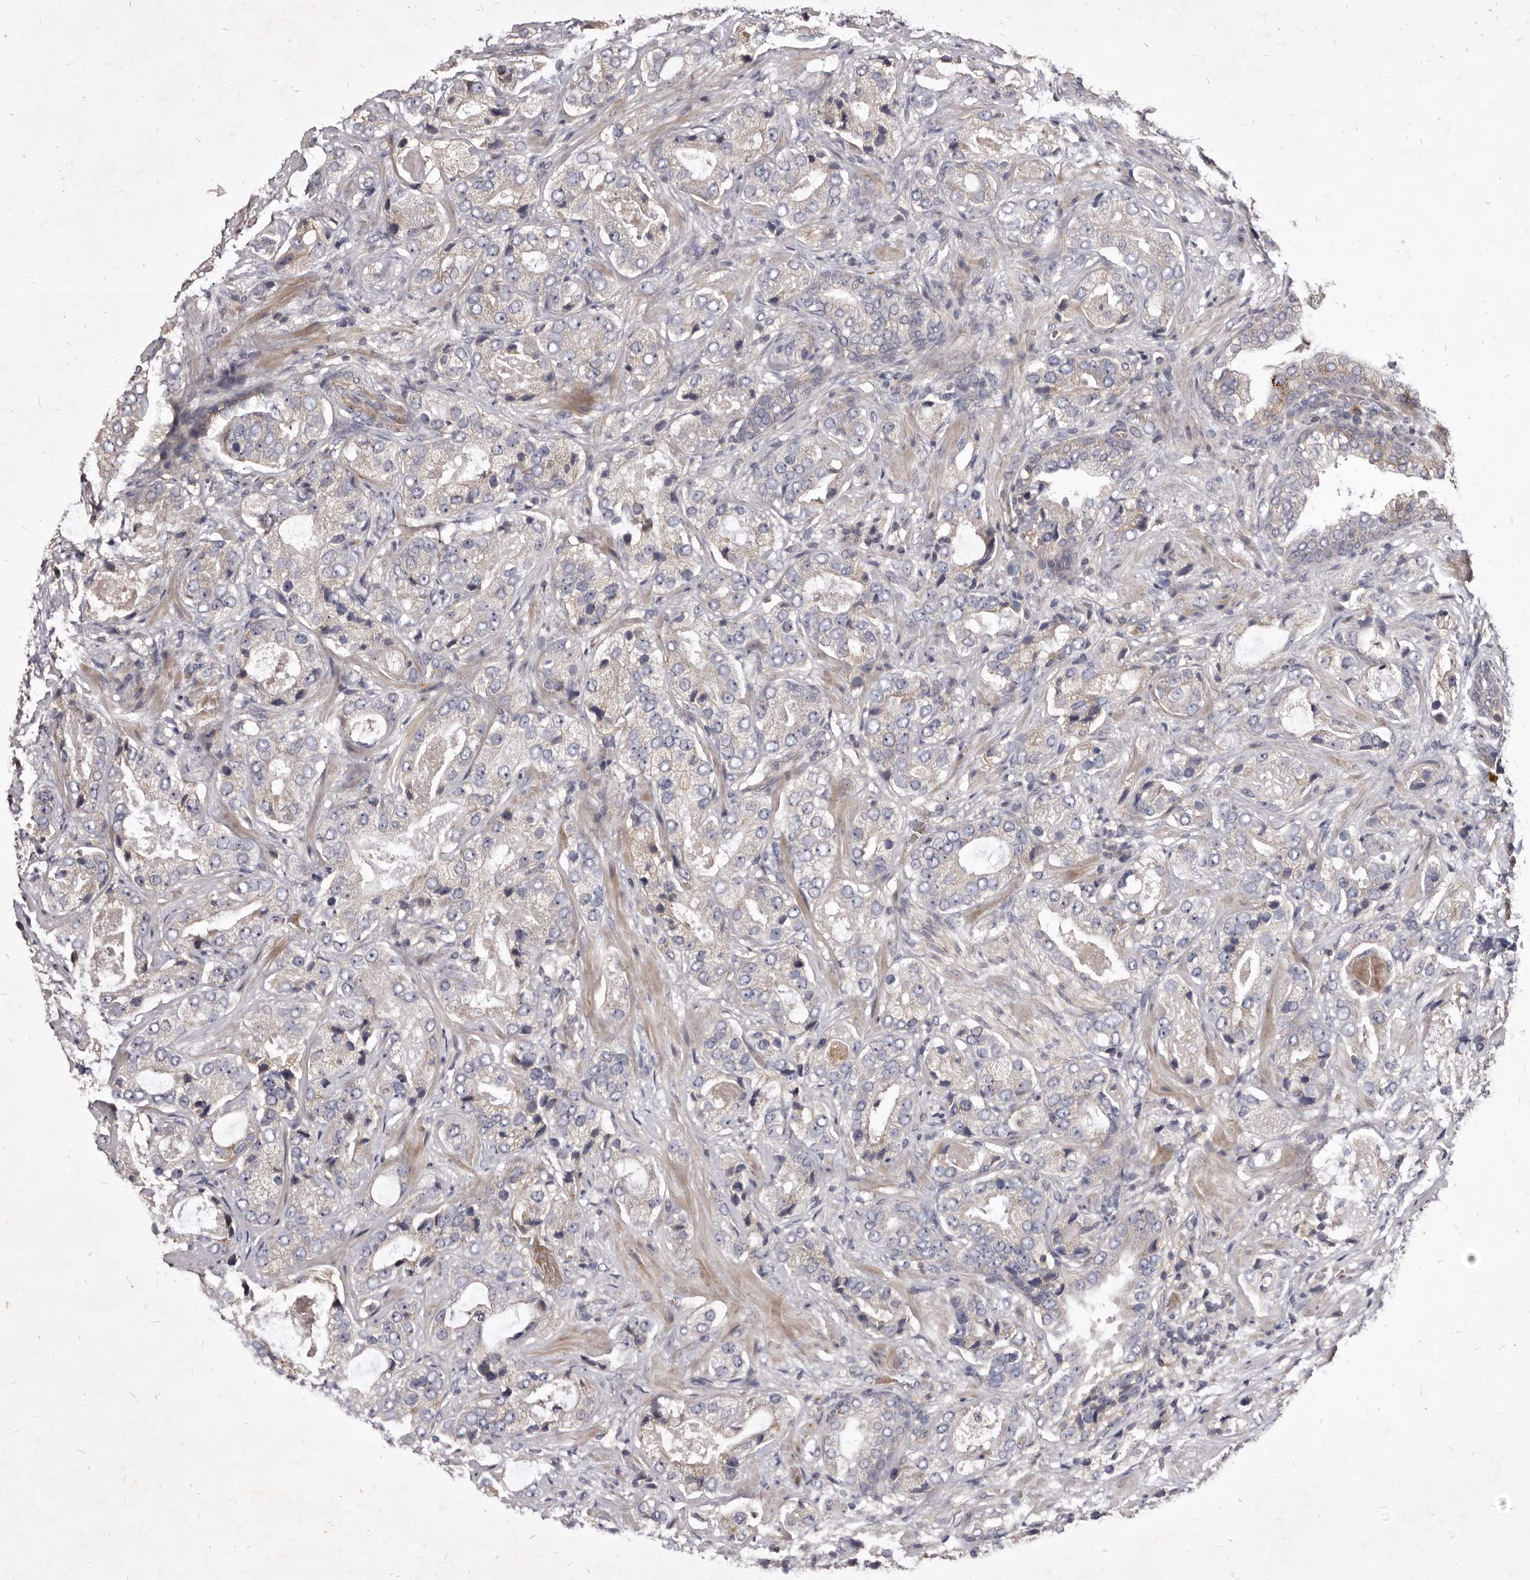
{"staining": {"intensity": "negative", "quantity": "none", "location": "none"}, "tissue": "prostate cancer", "cell_type": "Tumor cells", "image_type": "cancer", "snomed": [{"axis": "morphology", "description": "Normal tissue, NOS"}, {"axis": "morphology", "description": "Adenocarcinoma, High grade"}, {"axis": "topography", "description": "Prostate"}, {"axis": "topography", "description": "Peripheral nerve tissue"}], "caption": "Tumor cells show no significant protein expression in adenocarcinoma (high-grade) (prostate).", "gene": "FAS", "patient": {"sex": "male", "age": 59}}